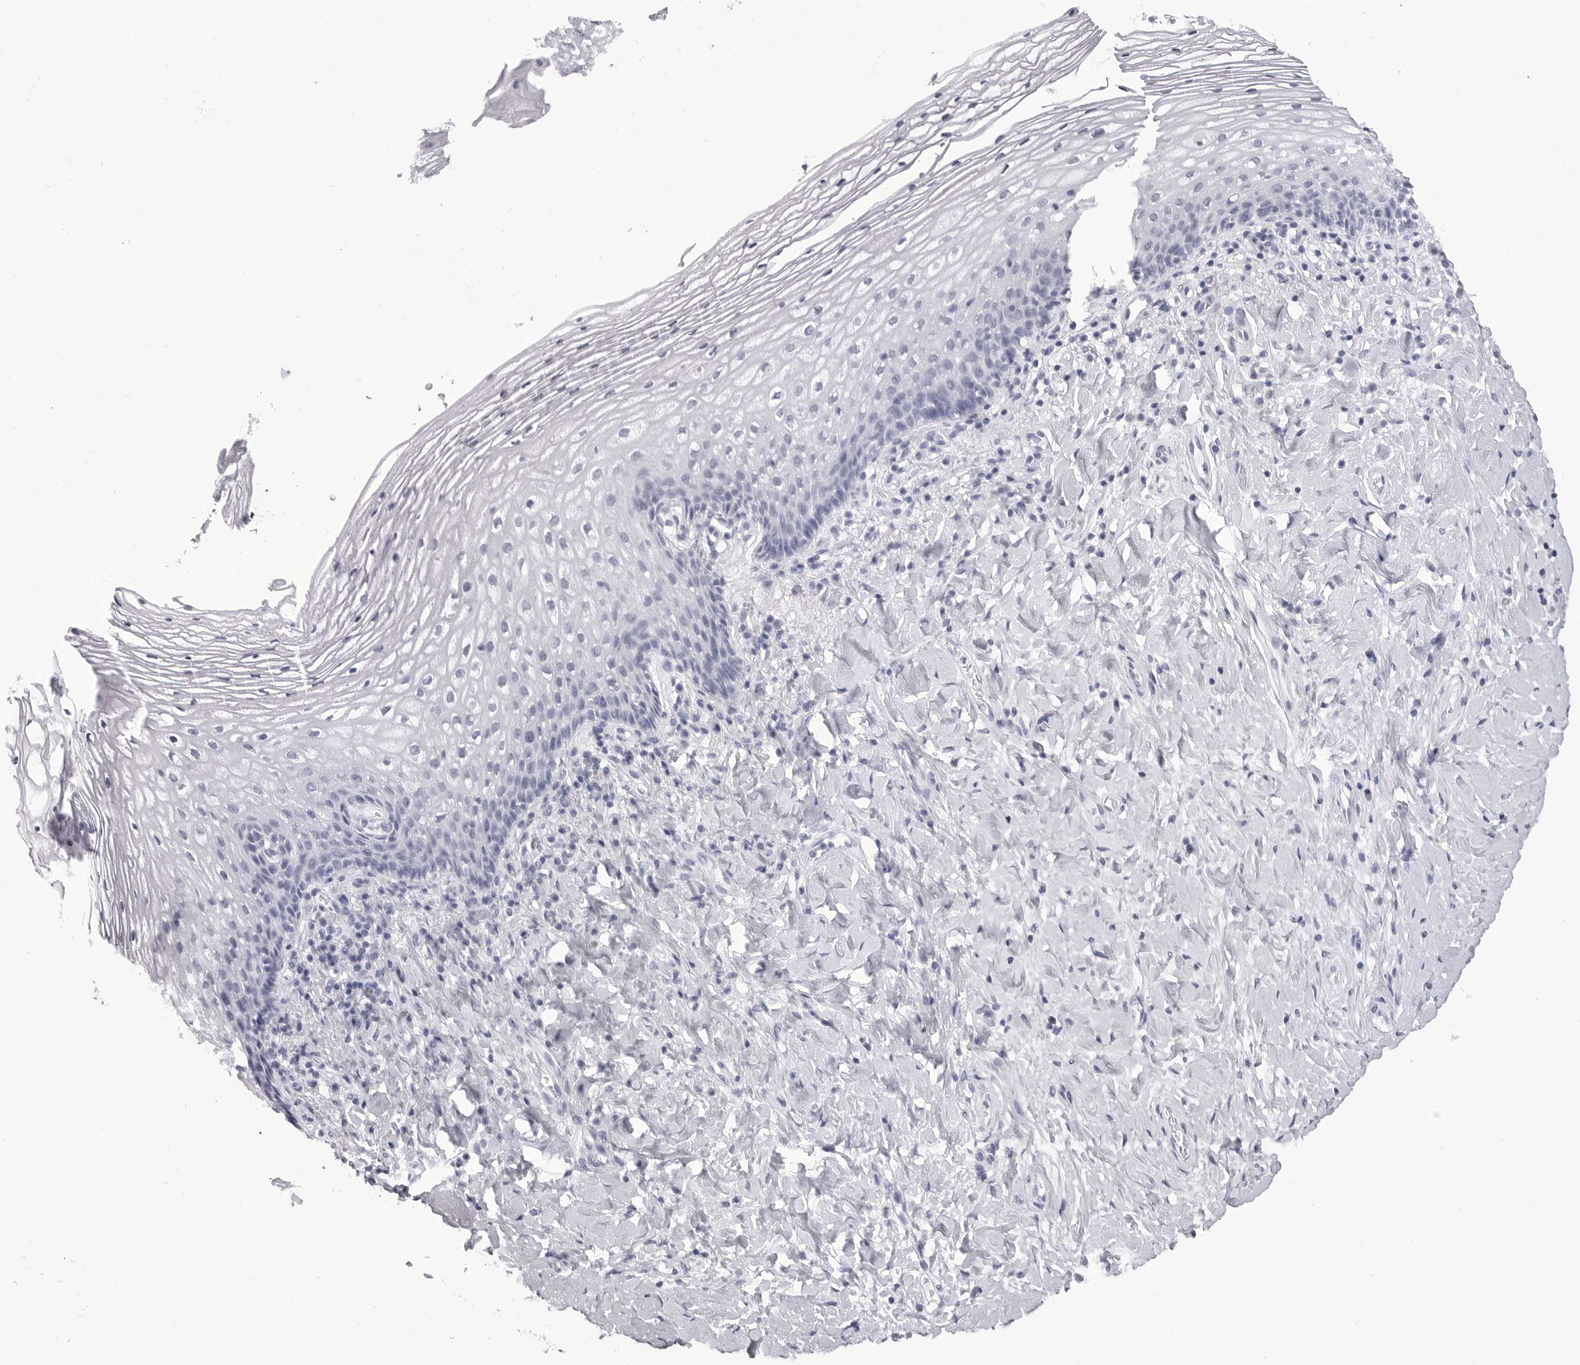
{"staining": {"intensity": "negative", "quantity": "none", "location": "none"}, "tissue": "vagina", "cell_type": "Squamous epithelial cells", "image_type": "normal", "snomed": [{"axis": "morphology", "description": "Normal tissue, NOS"}, {"axis": "topography", "description": "Vagina"}], "caption": "Squamous epithelial cells are negative for protein expression in unremarkable human vagina. (Stains: DAB (3,3'-diaminobenzidine) immunohistochemistry with hematoxylin counter stain, Microscopy: brightfield microscopy at high magnification).", "gene": "LGALS4", "patient": {"sex": "female", "age": 60}}